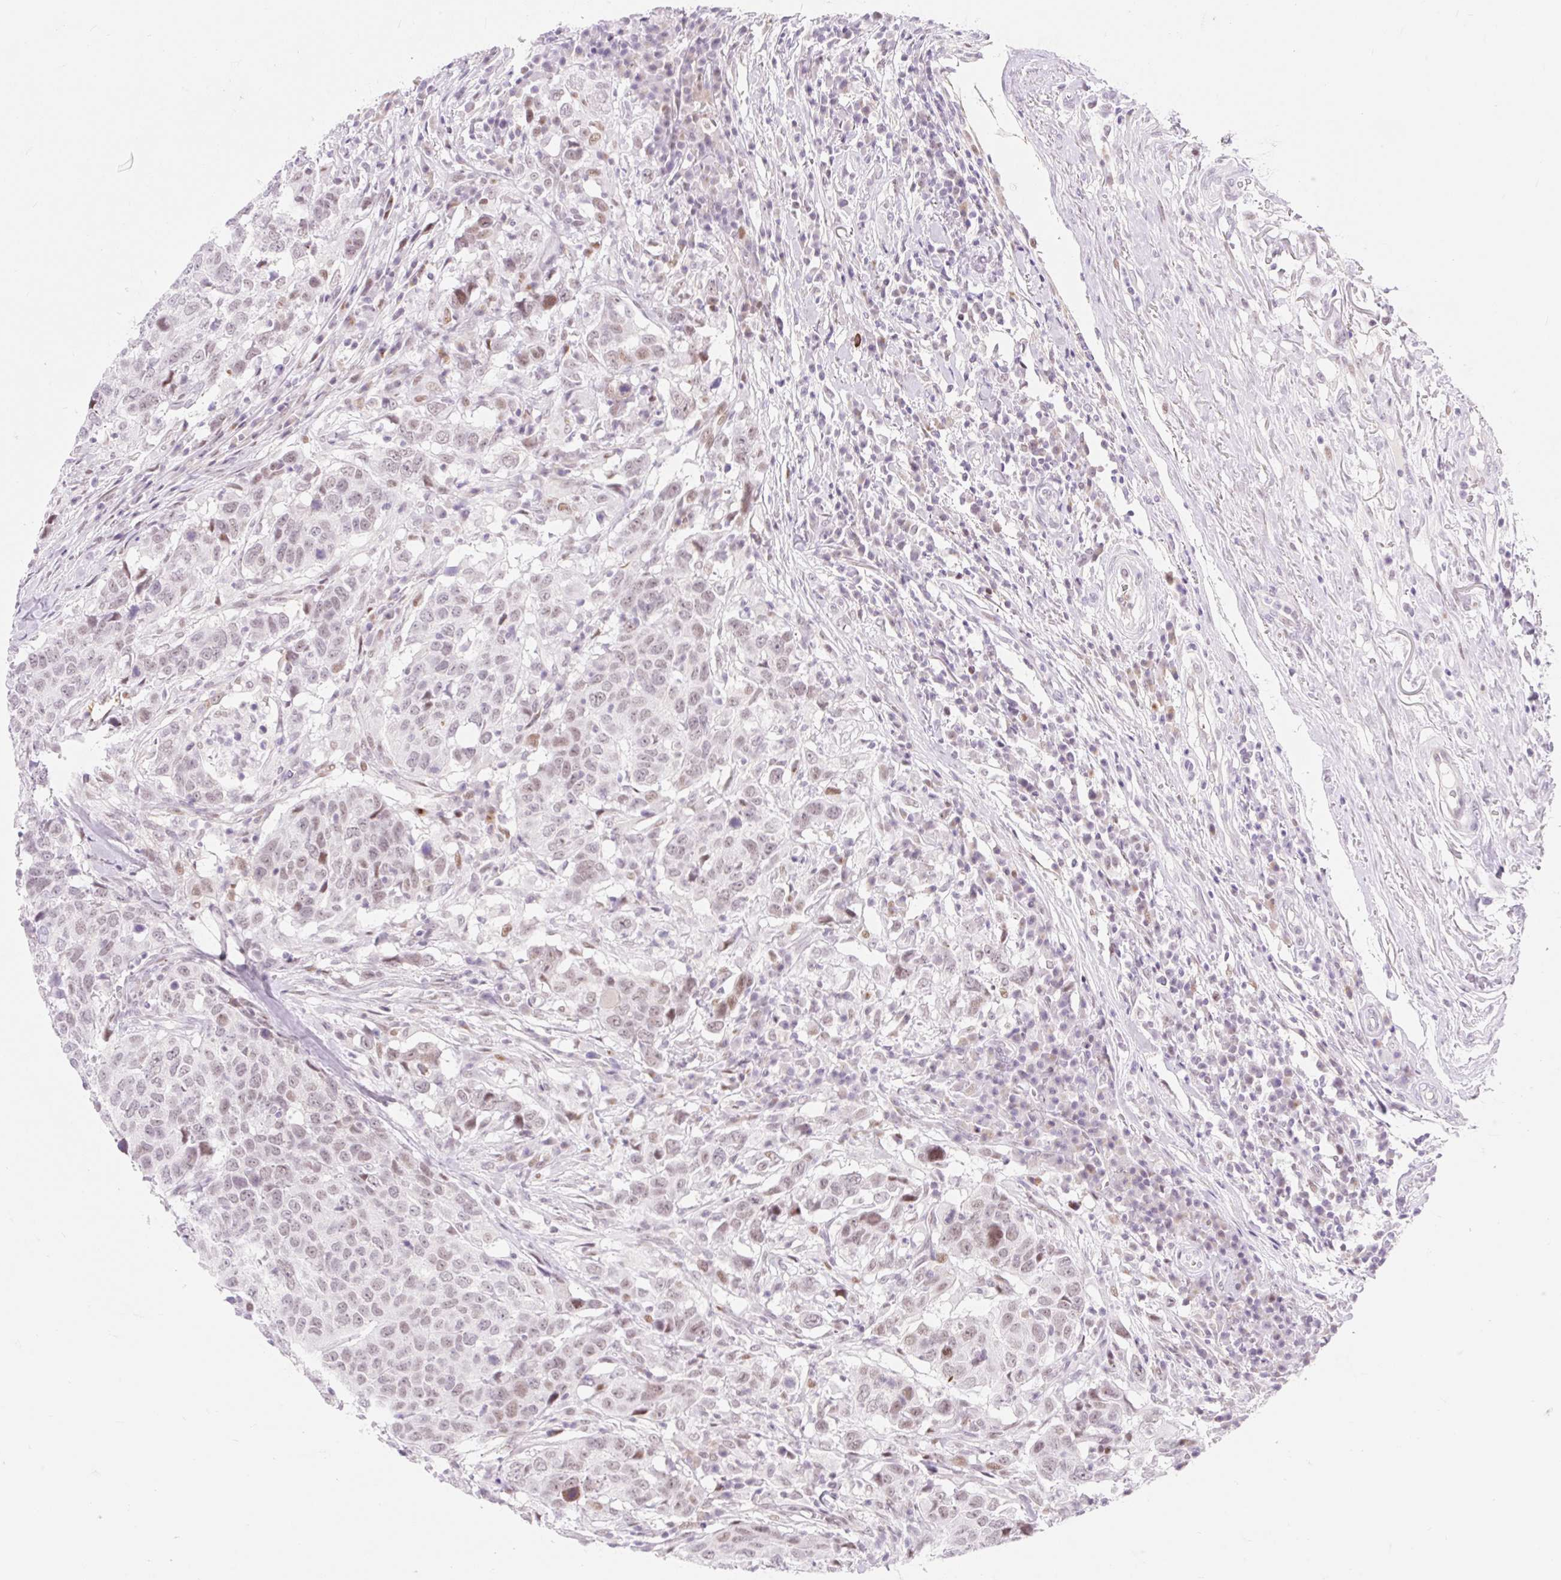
{"staining": {"intensity": "weak", "quantity": "25%-75%", "location": "nuclear"}, "tissue": "head and neck cancer", "cell_type": "Tumor cells", "image_type": "cancer", "snomed": [{"axis": "morphology", "description": "Normal tissue, NOS"}, {"axis": "morphology", "description": "Squamous cell carcinoma, NOS"}, {"axis": "topography", "description": "Skeletal muscle"}, {"axis": "topography", "description": "Vascular tissue"}, {"axis": "topography", "description": "Peripheral nerve tissue"}, {"axis": "topography", "description": "Head-Neck"}], "caption": "A brown stain shows weak nuclear expression of a protein in head and neck cancer (squamous cell carcinoma) tumor cells.", "gene": "H2BW1", "patient": {"sex": "male", "age": 66}}